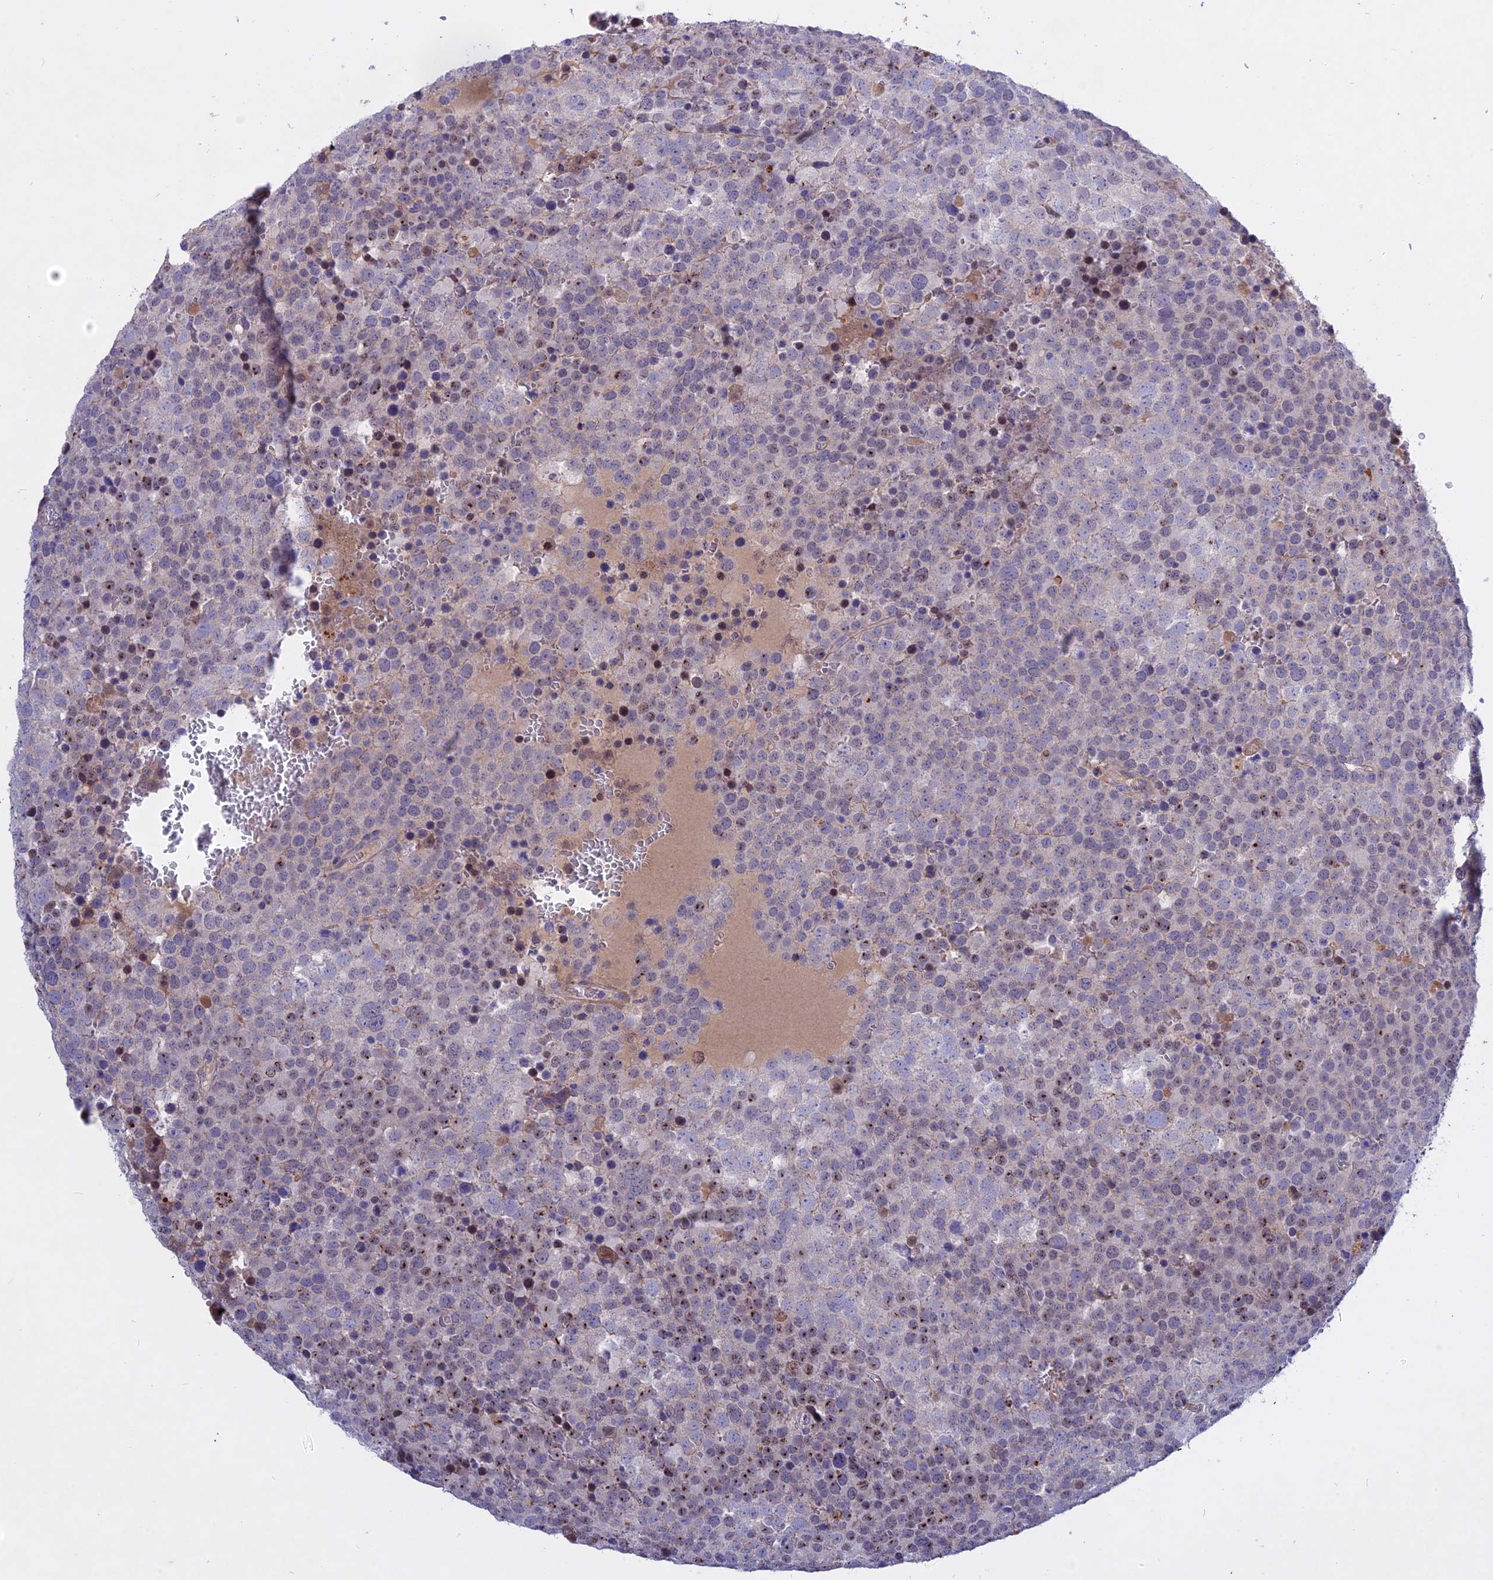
{"staining": {"intensity": "moderate", "quantity": "<25%", "location": "cytoplasmic/membranous,nuclear"}, "tissue": "testis cancer", "cell_type": "Tumor cells", "image_type": "cancer", "snomed": [{"axis": "morphology", "description": "Seminoma, NOS"}, {"axis": "topography", "description": "Testis"}], "caption": "Testis cancer (seminoma) stained for a protein reveals moderate cytoplasmic/membranous and nuclear positivity in tumor cells.", "gene": "GK5", "patient": {"sex": "male", "age": 71}}